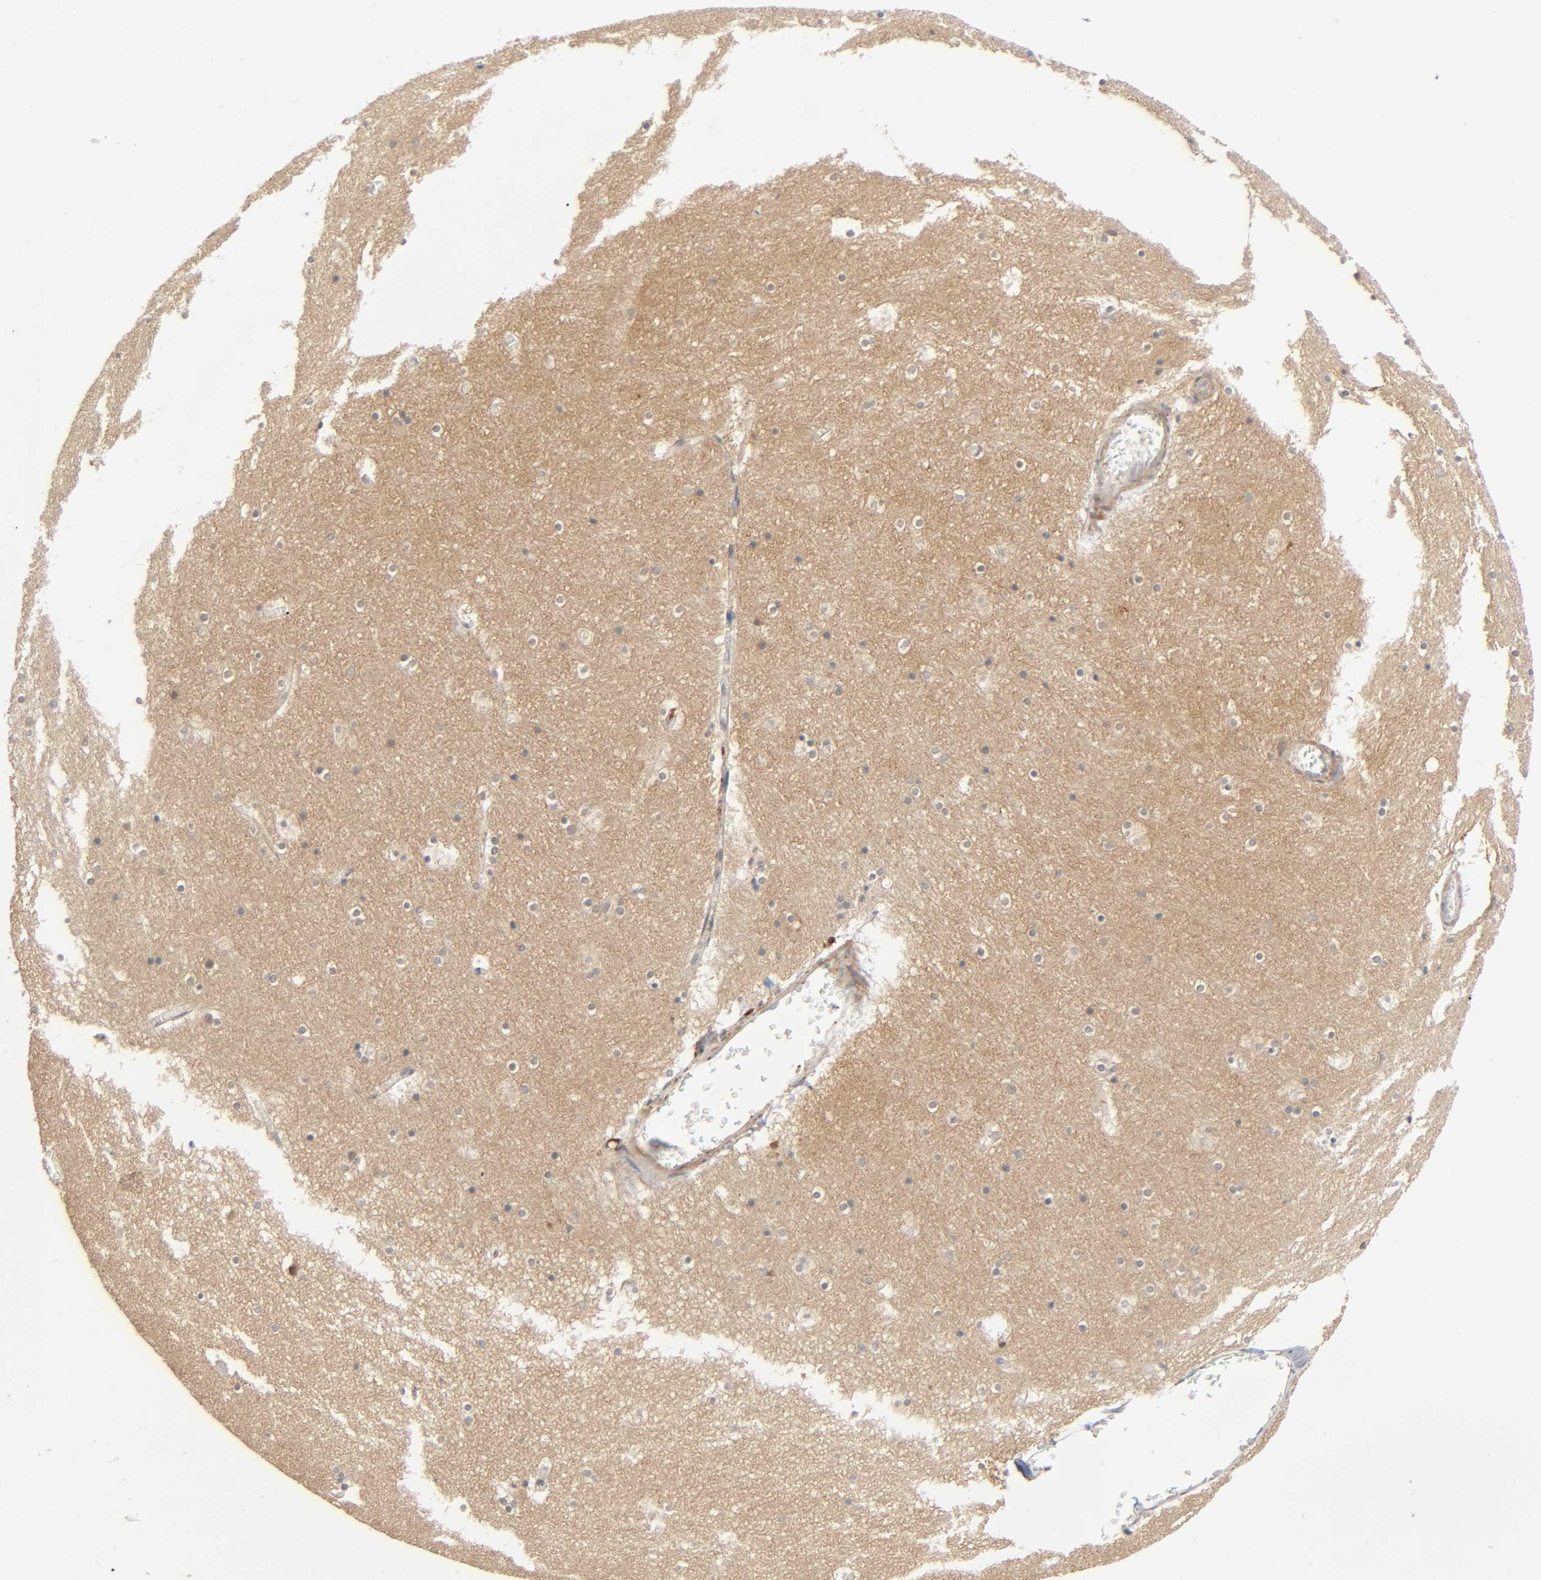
{"staining": {"intensity": "negative", "quantity": "none", "location": "none"}, "tissue": "hippocampus", "cell_type": "Glial cells", "image_type": "normal", "snomed": [{"axis": "morphology", "description": "Normal tissue, NOS"}, {"axis": "topography", "description": "Hippocampus"}], "caption": "DAB immunohistochemical staining of normal hippocampus exhibits no significant positivity in glial cells.", "gene": "CPB2", "patient": {"sex": "male", "age": 45}}